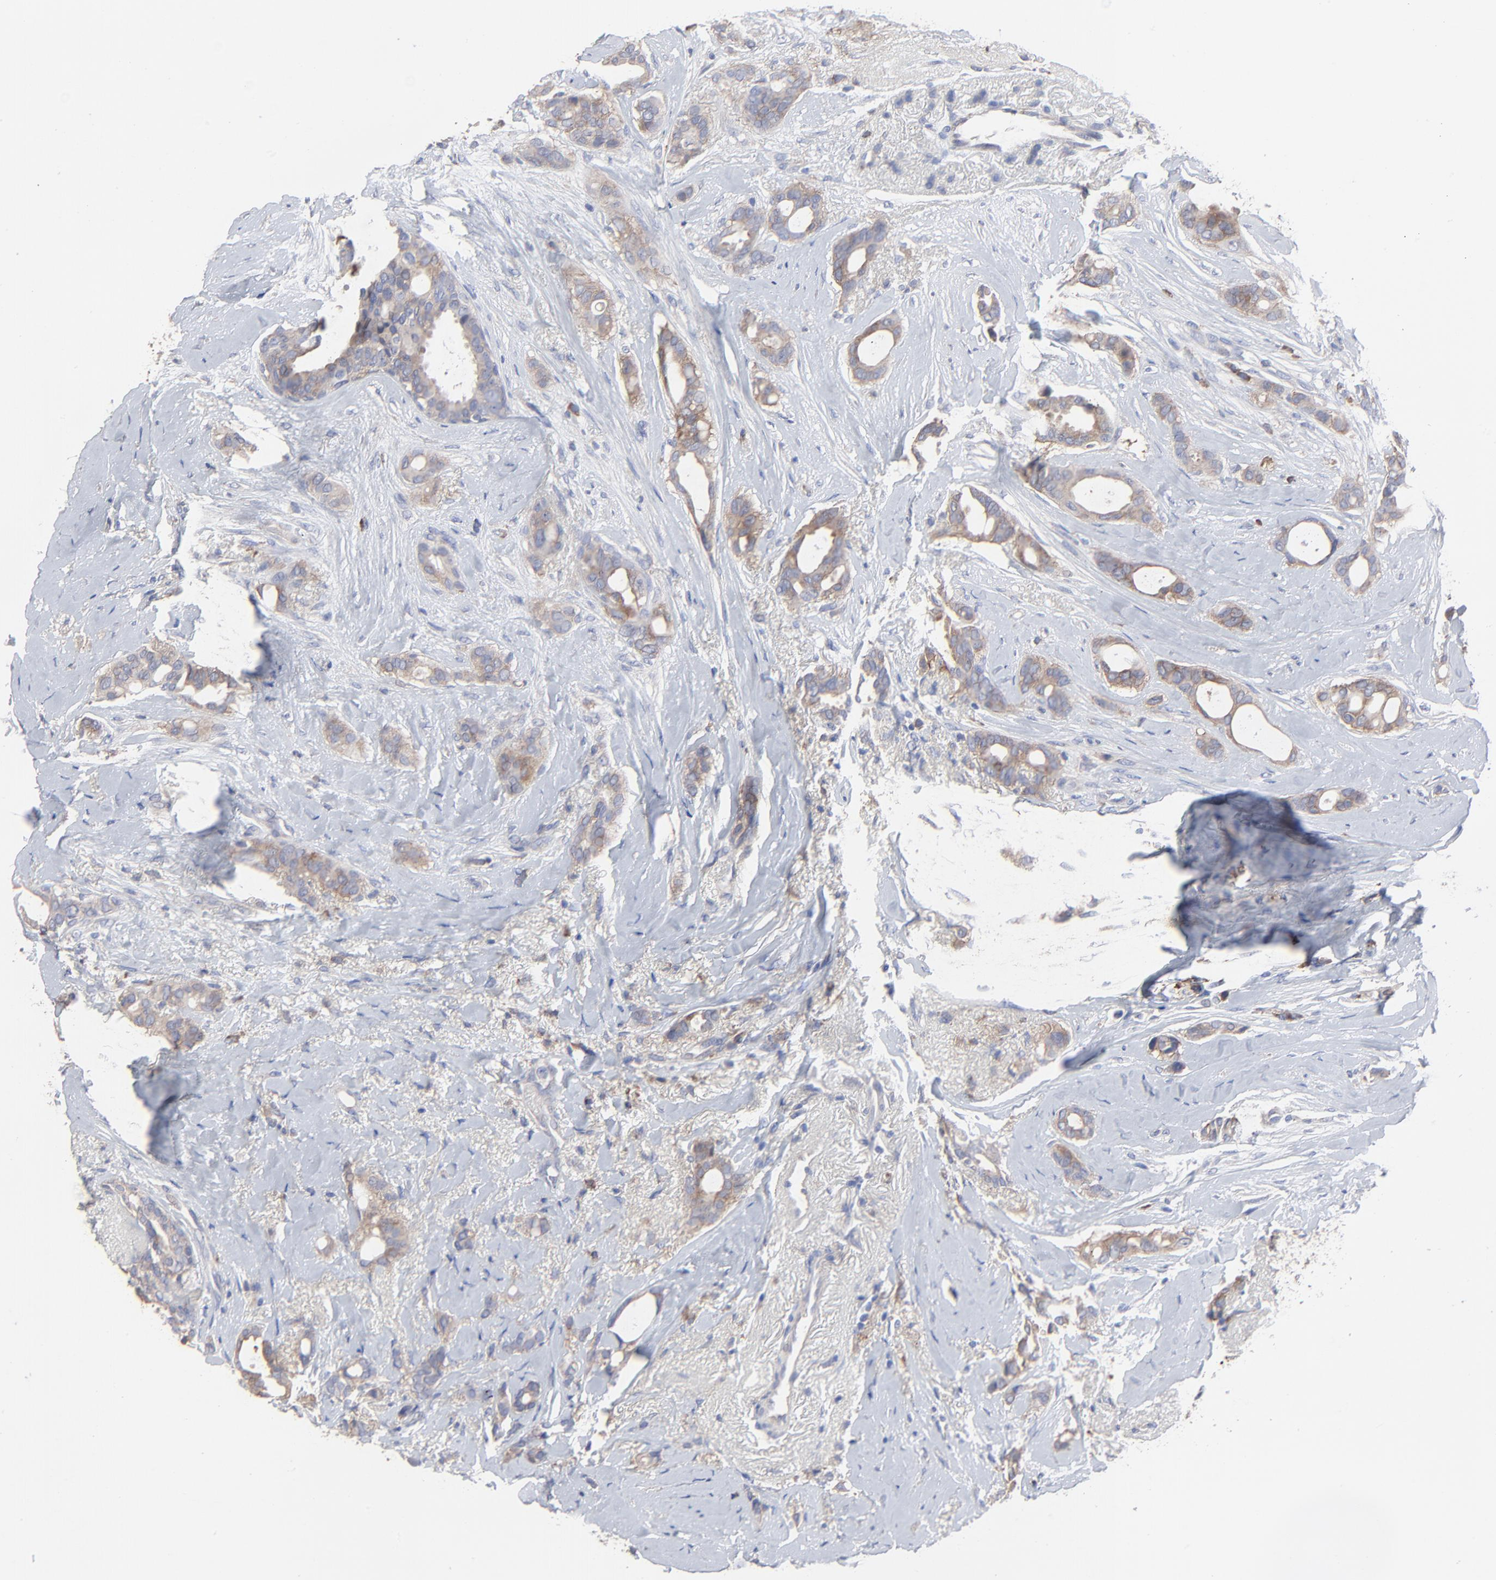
{"staining": {"intensity": "moderate", "quantity": ">75%", "location": "cytoplasmic/membranous"}, "tissue": "breast cancer", "cell_type": "Tumor cells", "image_type": "cancer", "snomed": [{"axis": "morphology", "description": "Duct carcinoma"}, {"axis": "topography", "description": "Breast"}], "caption": "Human breast cancer (infiltrating ductal carcinoma) stained for a protein (brown) displays moderate cytoplasmic/membranous positive expression in about >75% of tumor cells.", "gene": "PPFIBP2", "patient": {"sex": "female", "age": 54}}